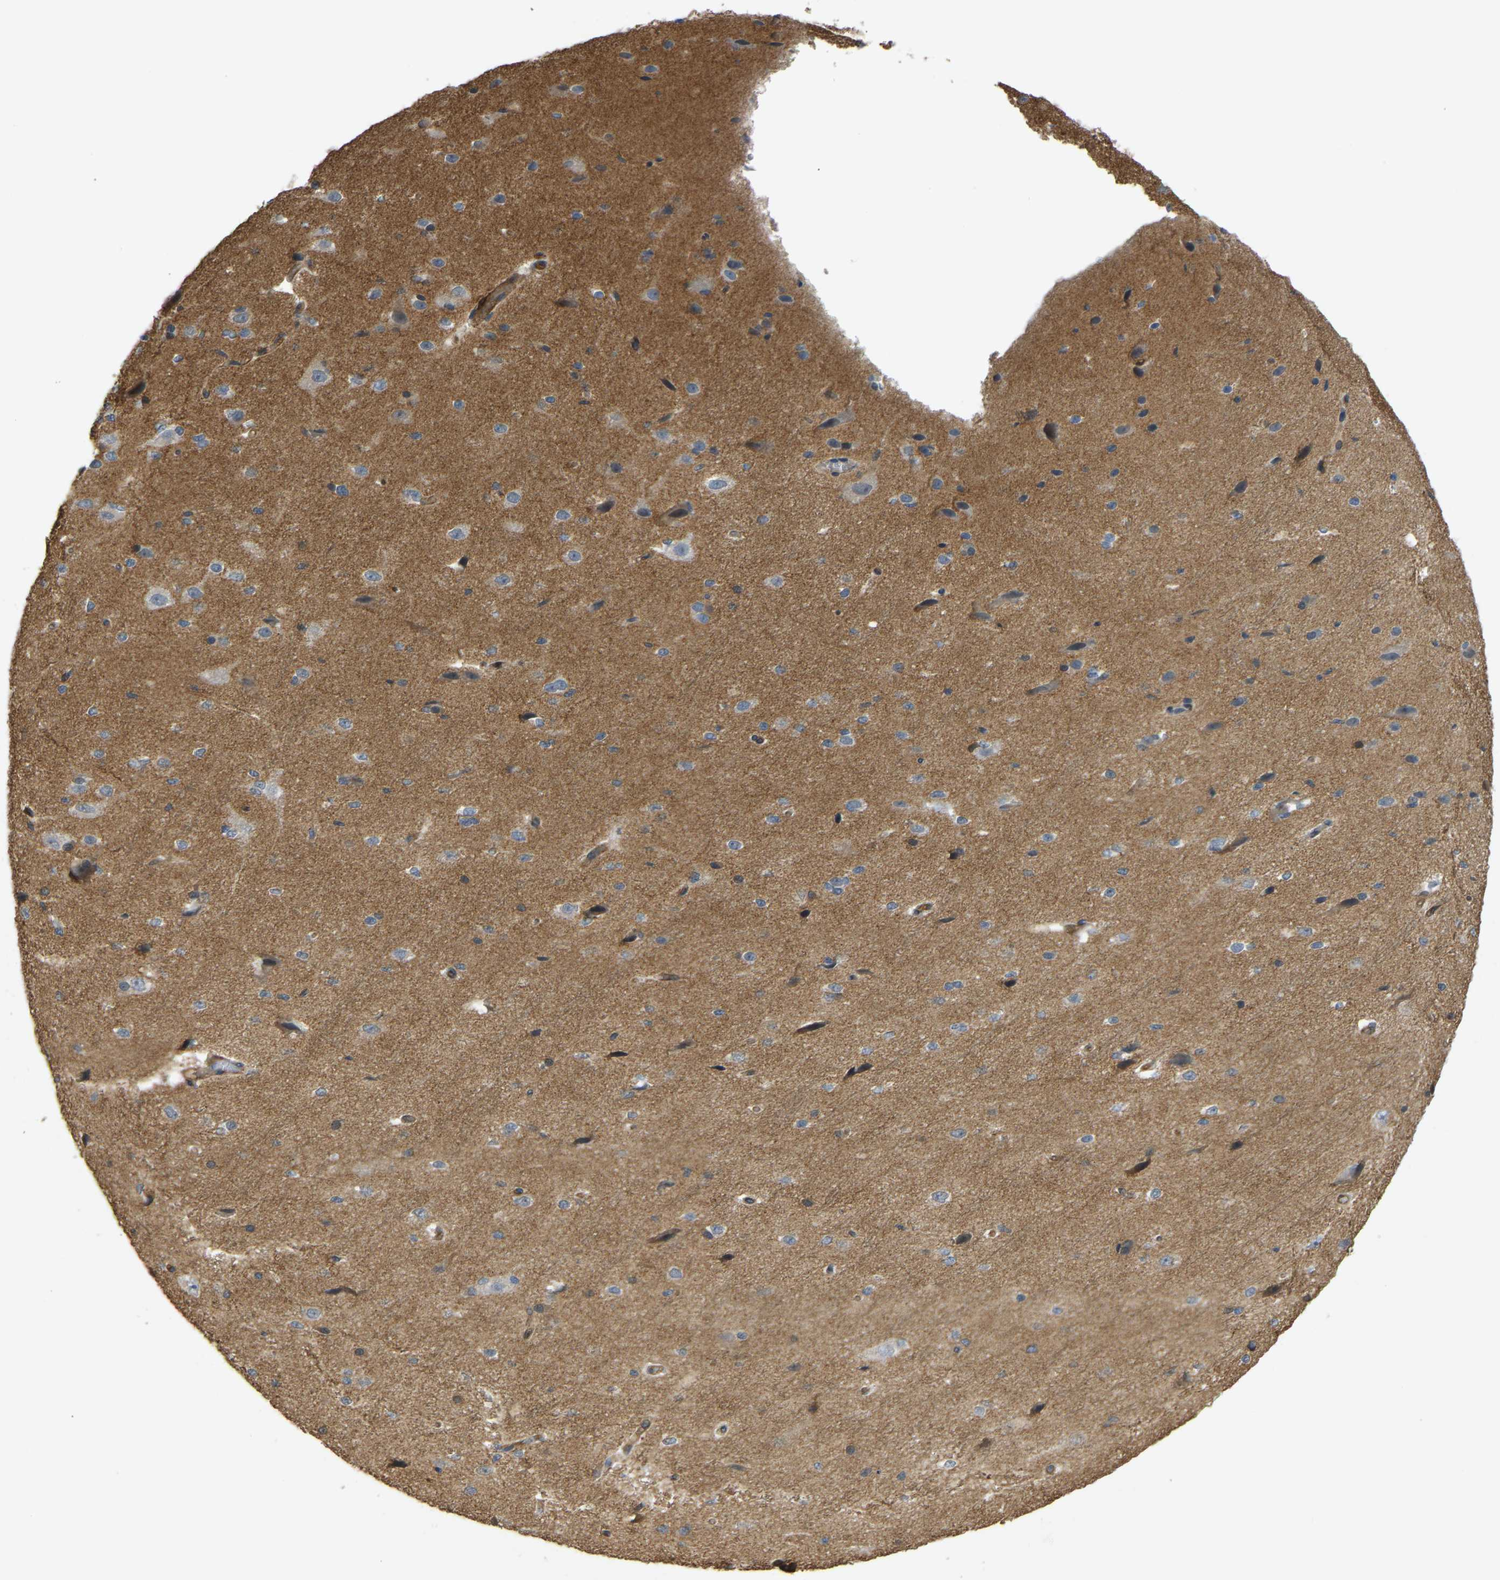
{"staining": {"intensity": "moderate", "quantity": "25%-75%", "location": "cytoplasmic/membranous"}, "tissue": "cerebral cortex", "cell_type": "Endothelial cells", "image_type": "normal", "snomed": [{"axis": "morphology", "description": "Normal tissue, NOS"}, {"axis": "morphology", "description": "Developmental malformation"}, {"axis": "topography", "description": "Cerebral cortex"}], "caption": "Immunohistochemical staining of normal human cerebral cortex reveals moderate cytoplasmic/membranous protein staining in about 25%-75% of endothelial cells. (IHC, brightfield microscopy, high magnification).", "gene": "KIAA1671", "patient": {"sex": "female", "age": 30}}